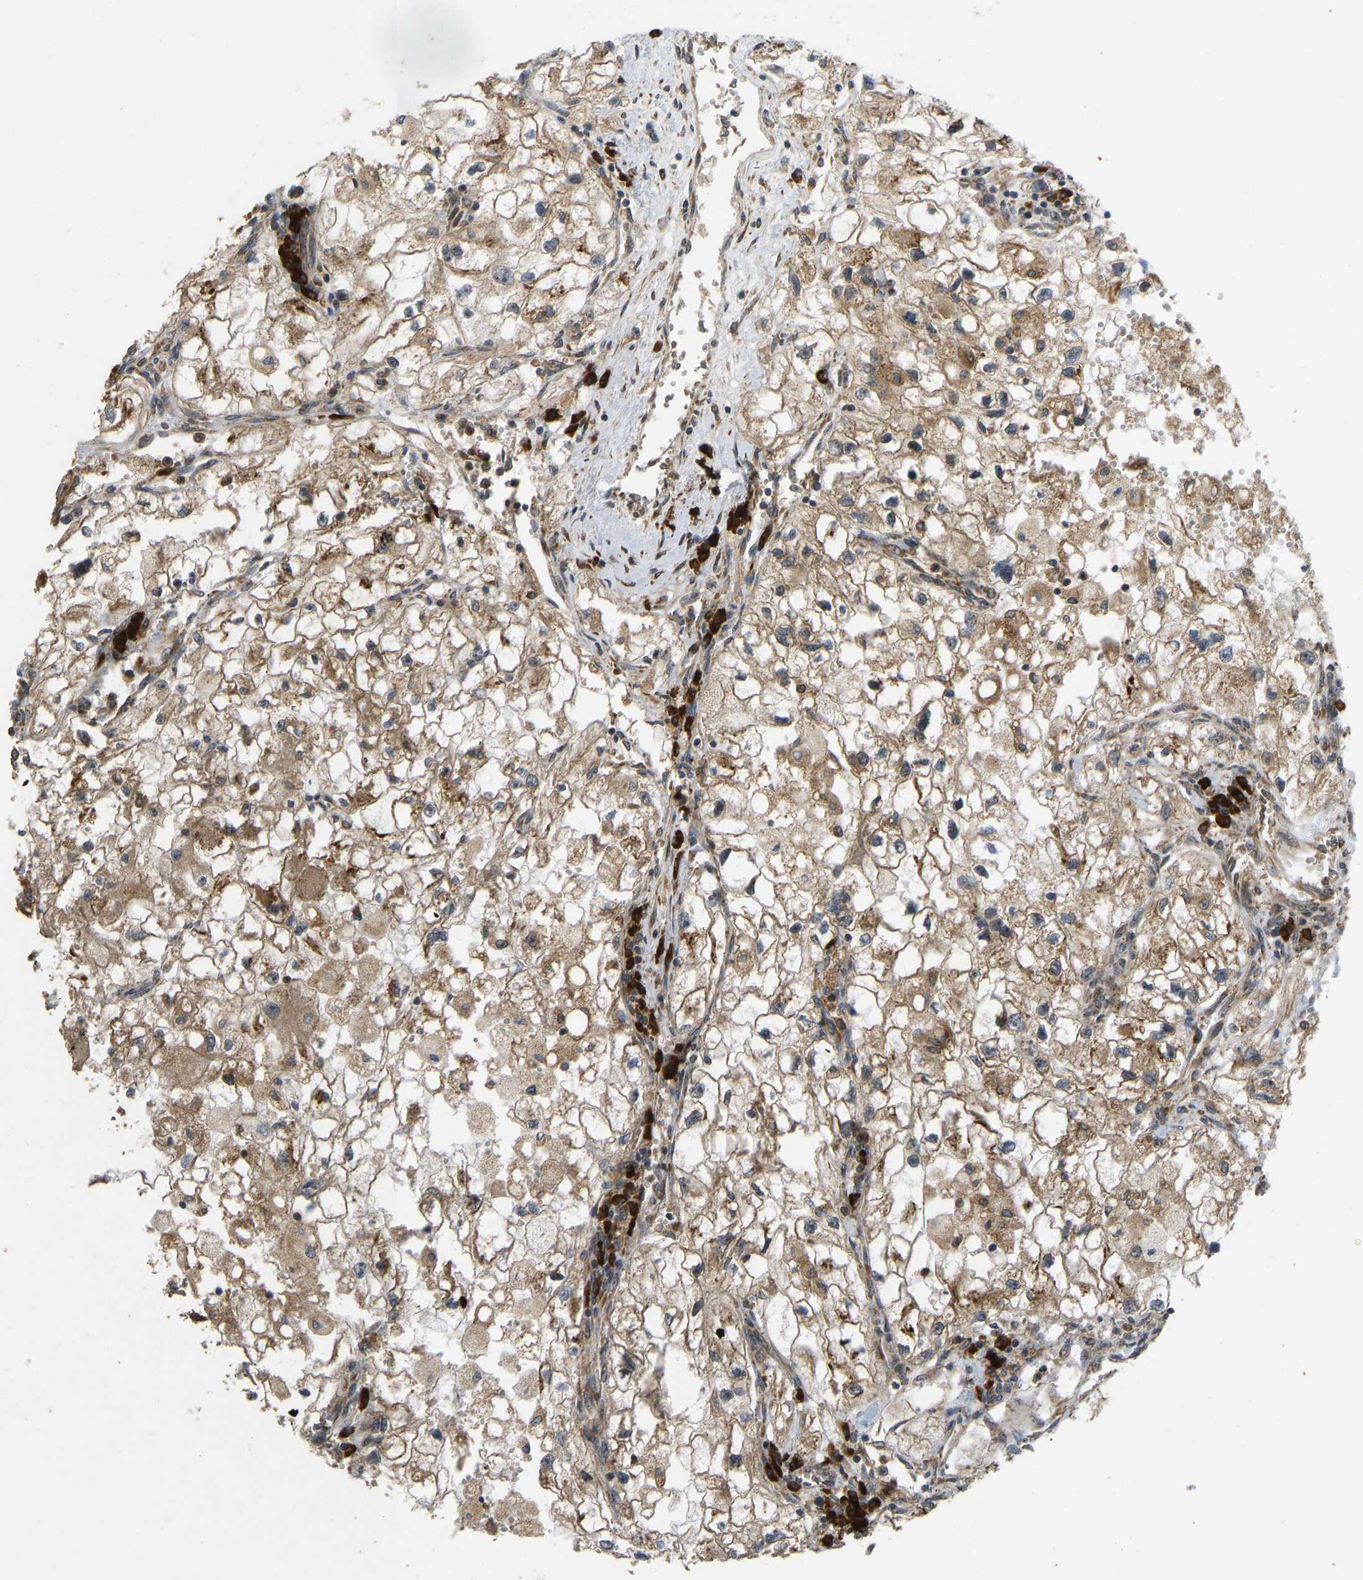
{"staining": {"intensity": "moderate", "quantity": ">75%", "location": "cytoplasmic/membranous"}, "tissue": "renal cancer", "cell_type": "Tumor cells", "image_type": "cancer", "snomed": [{"axis": "morphology", "description": "Adenocarcinoma, NOS"}, {"axis": "topography", "description": "Kidney"}], "caption": "A photomicrograph showing moderate cytoplasmic/membranous positivity in about >75% of tumor cells in renal cancer (adenocarcinoma), as visualized by brown immunohistochemical staining.", "gene": "RPN2", "patient": {"sex": "female", "age": 70}}